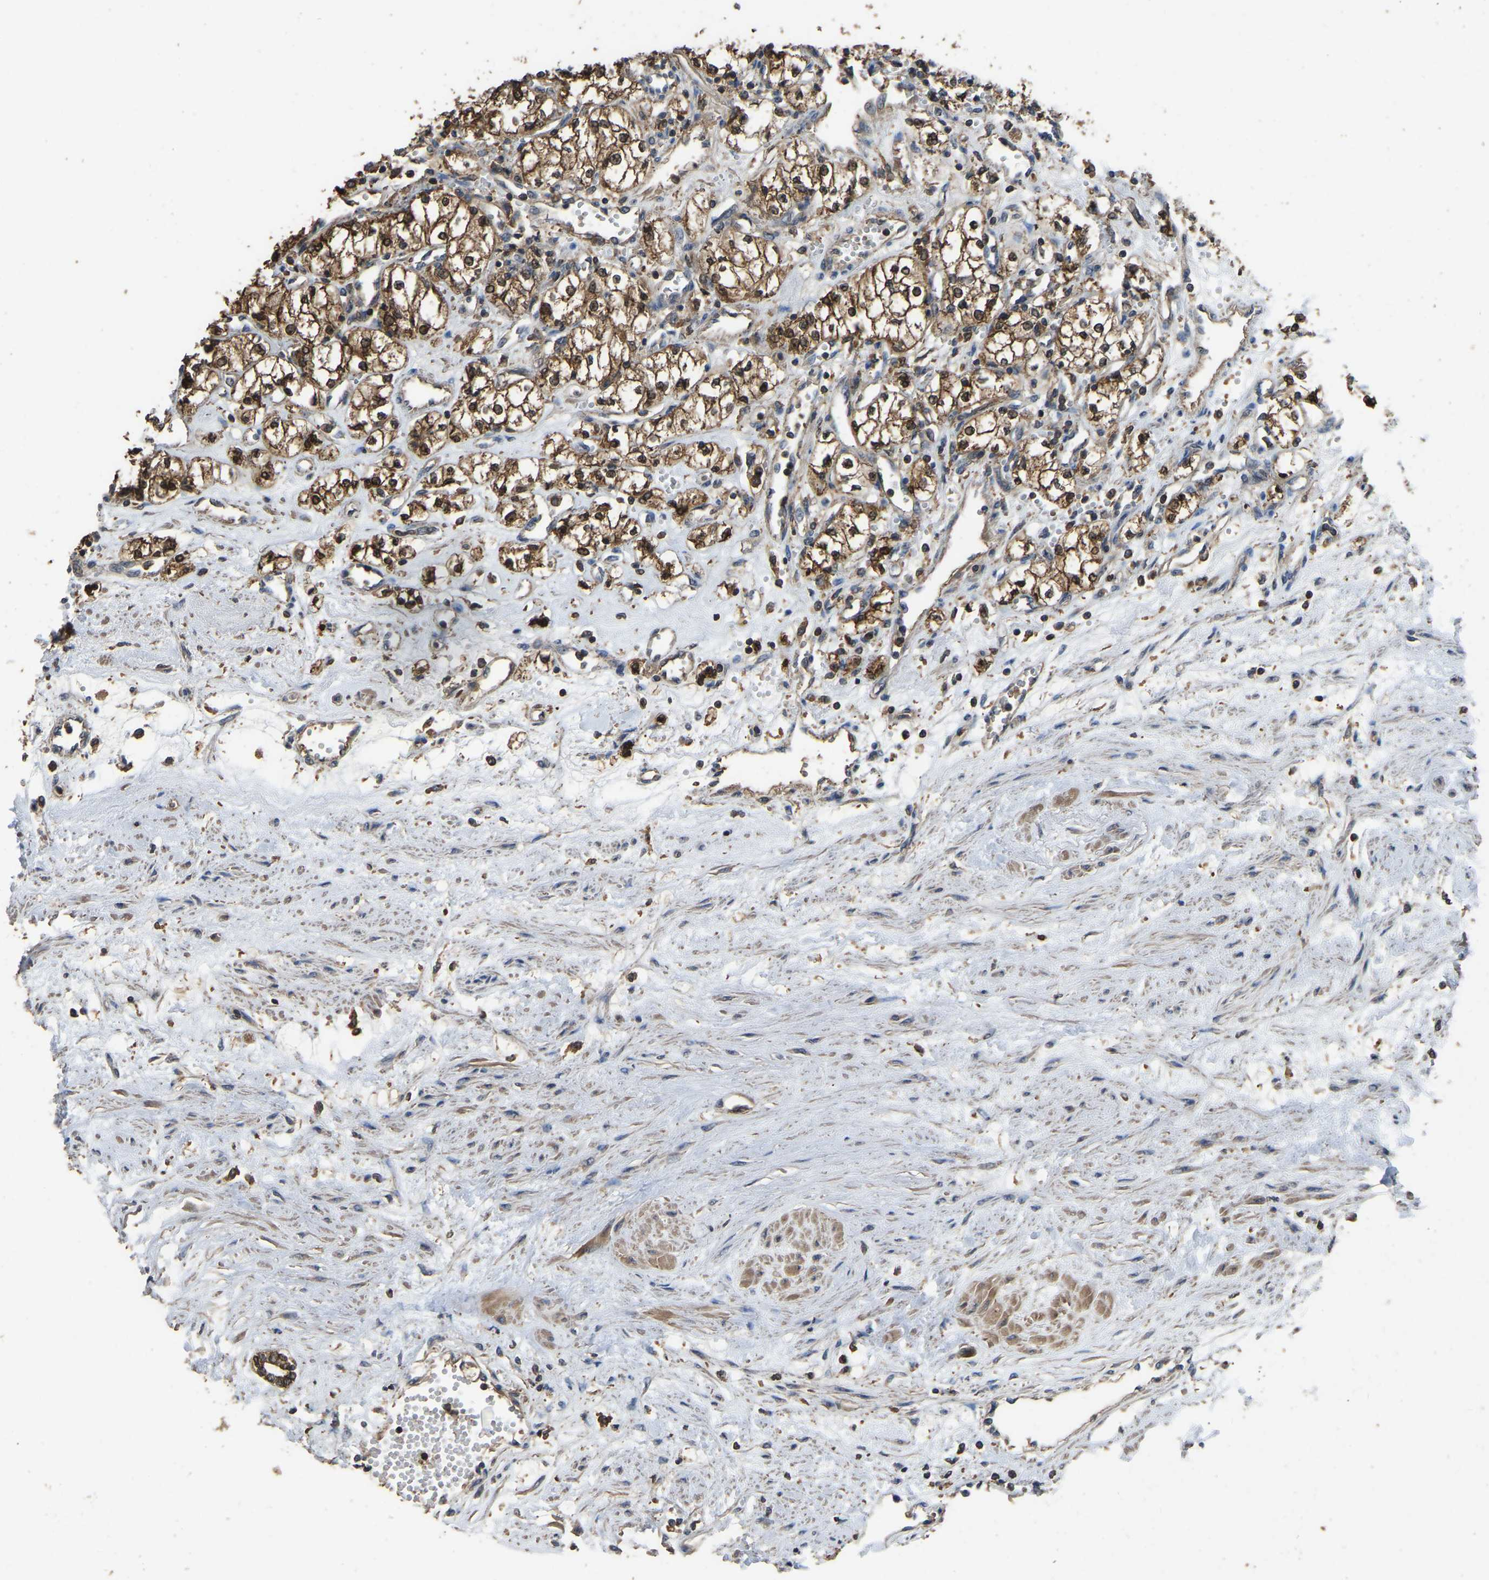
{"staining": {"intensity": "strong", "quantity": ">75%", "location": "cytoplasmic/membranous,nuclear"}, "tissue": "renal cancer", "cell_type": "Tumor cells", "image_type": "cancer", "snomed": [{"axis": "morphology", "description": "Adenocarcinoma, NOS"}, {"axis": "topography", "description": "Kidney"}], "caption": "This photomicrograph displays IHC staining of human renal cancer (adenocarcinoma), with high strong cytoplasmic/membranous and nuclear expression in approximately >75% of tumor cells.", "gene": "FHIT", "patient": {"sex": "male", "age": 59}}